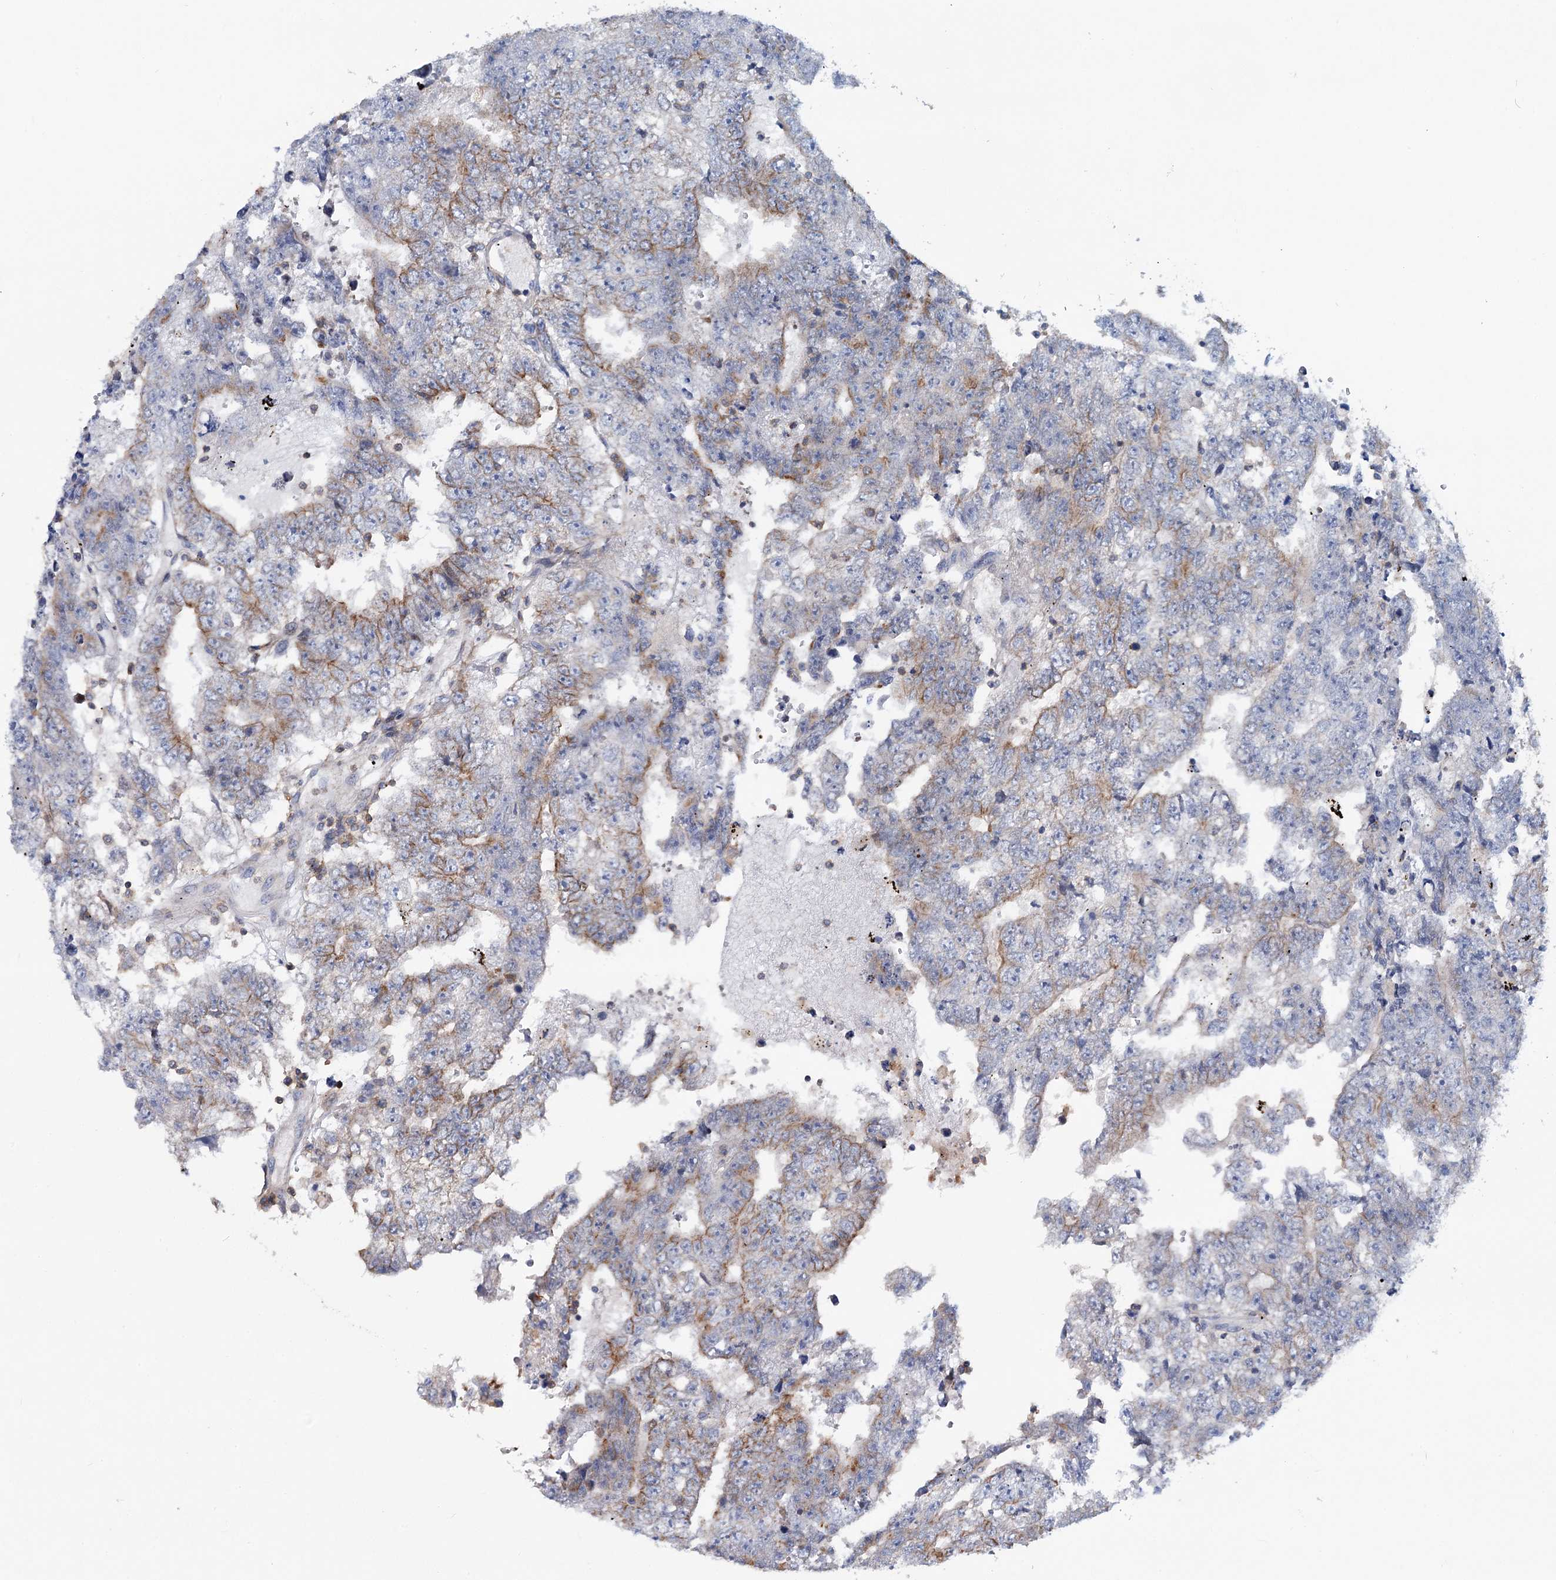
{"staining": {"intensity": "moderate", "quantity": "25%-75%", "location": "cytoplasmic/membranous"}, "tissue": "testis cancer", "cell_type": "Tumor cells", "image_type": "cancer", "snomed": [{"axis": "morphology", "description": "Carcinoma, Embryonal, NOS"}, {"axis": "topography", "description": "Testis"}], "caption": "Immunohistochemistry (DAB (3,3'-diaminobenzidine)) staining of embryonal carcinoma (testis) shows moderate cytoplasmic/membranous protein staining in approximately 25%-75% of tumor cells.", "gene": "LRCH4", "patient": {"sex": "male", "age": 25}}